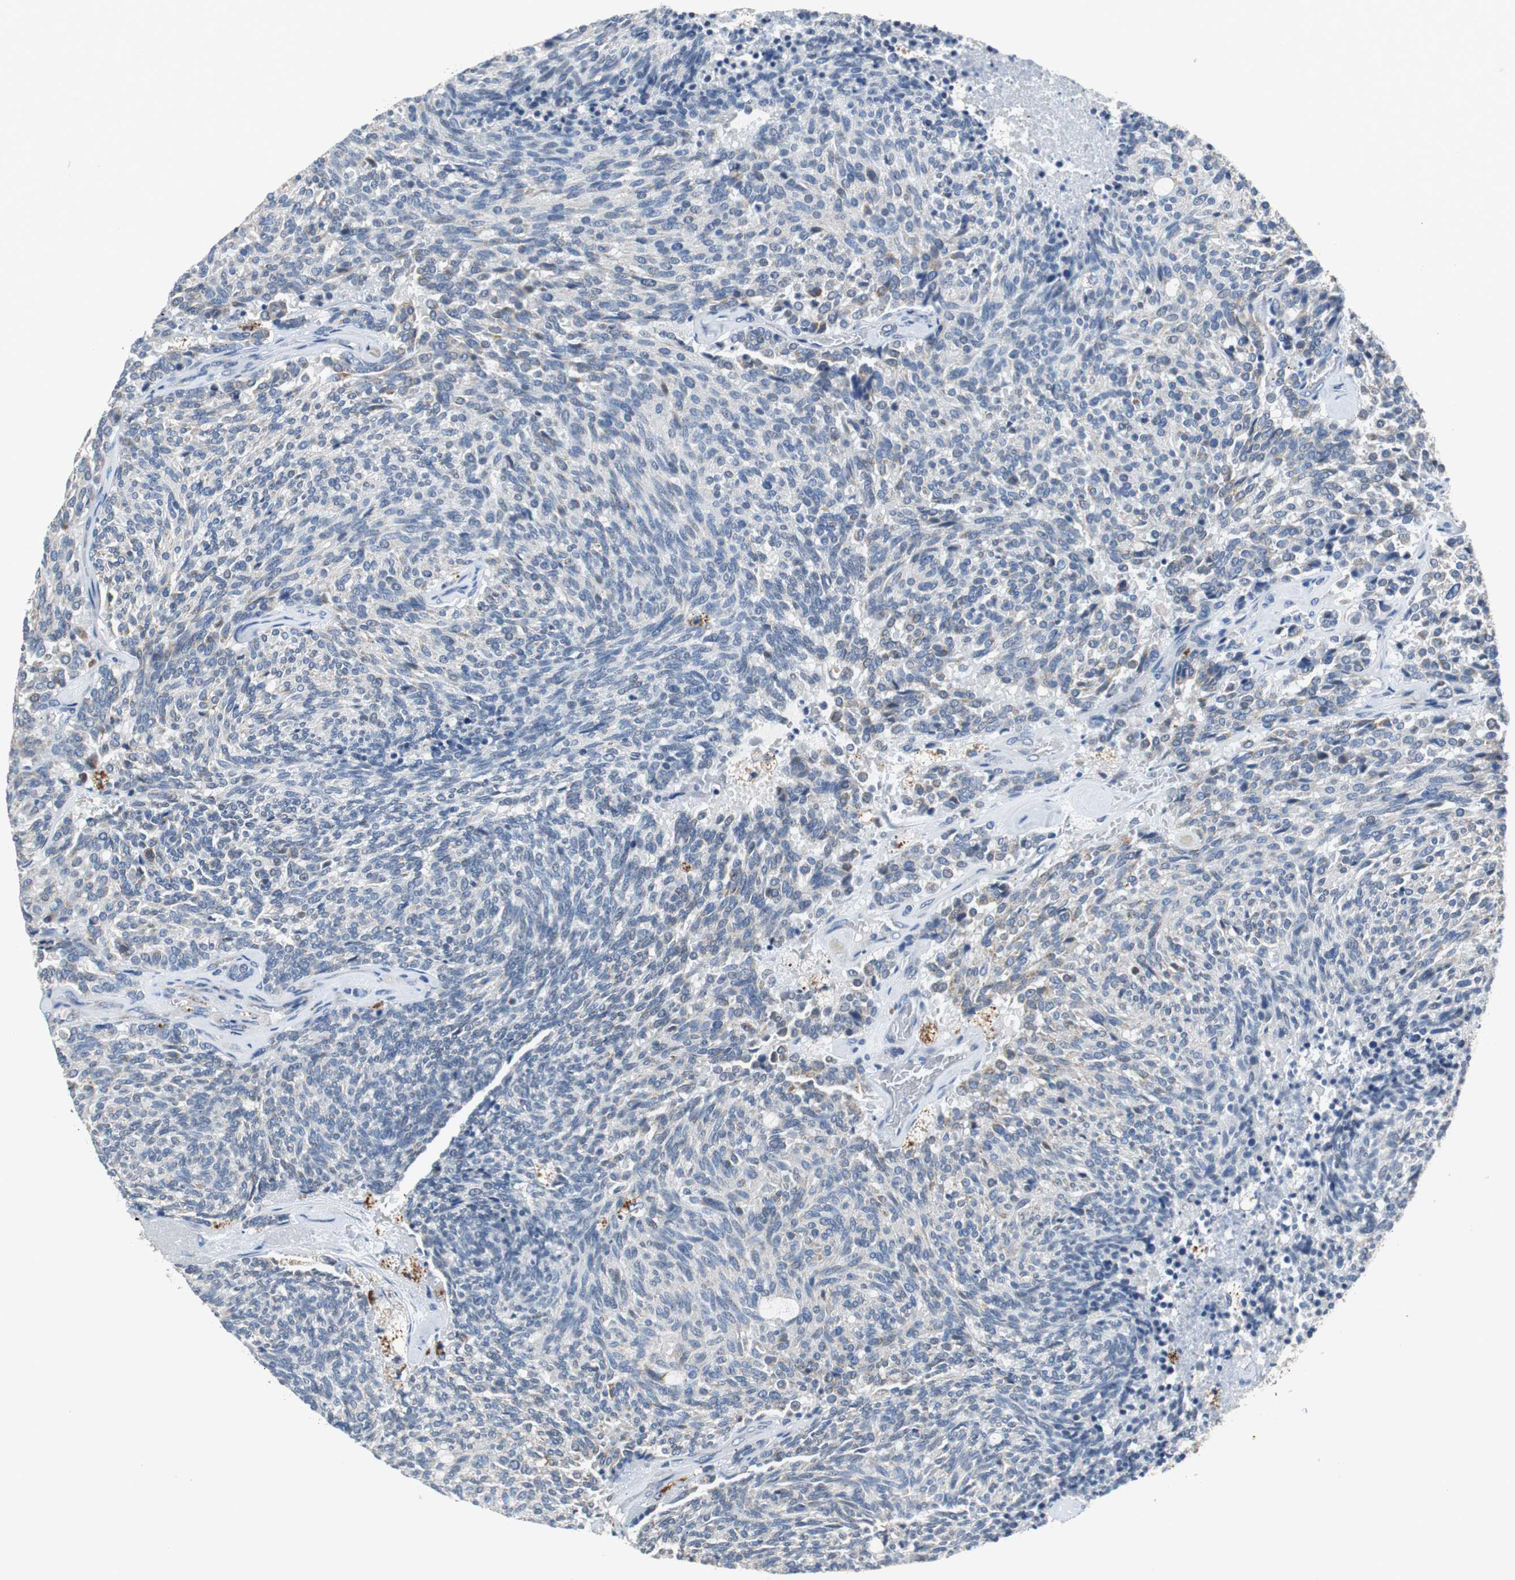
{"staining": {"intensity": "weak", "quantity": "<25%", "location": "cytoplasmic/membranous"}, "tissue": "carcinoid", "cell_type": "Tumor cells", "image_type": "cancer", "snomed": [{"axis": "morphology", "description": "Carcinoid, malignant, NOS"}, {"axis": "topography", "description": "Pancreas"}], "caption": "This is an immunohistochemistry (IHC) micrograph of malignant carcinoid. There is no positivity in tumor cells.", "gene": "NLGN1", "patient": {"sex": "female", "age": 54}}